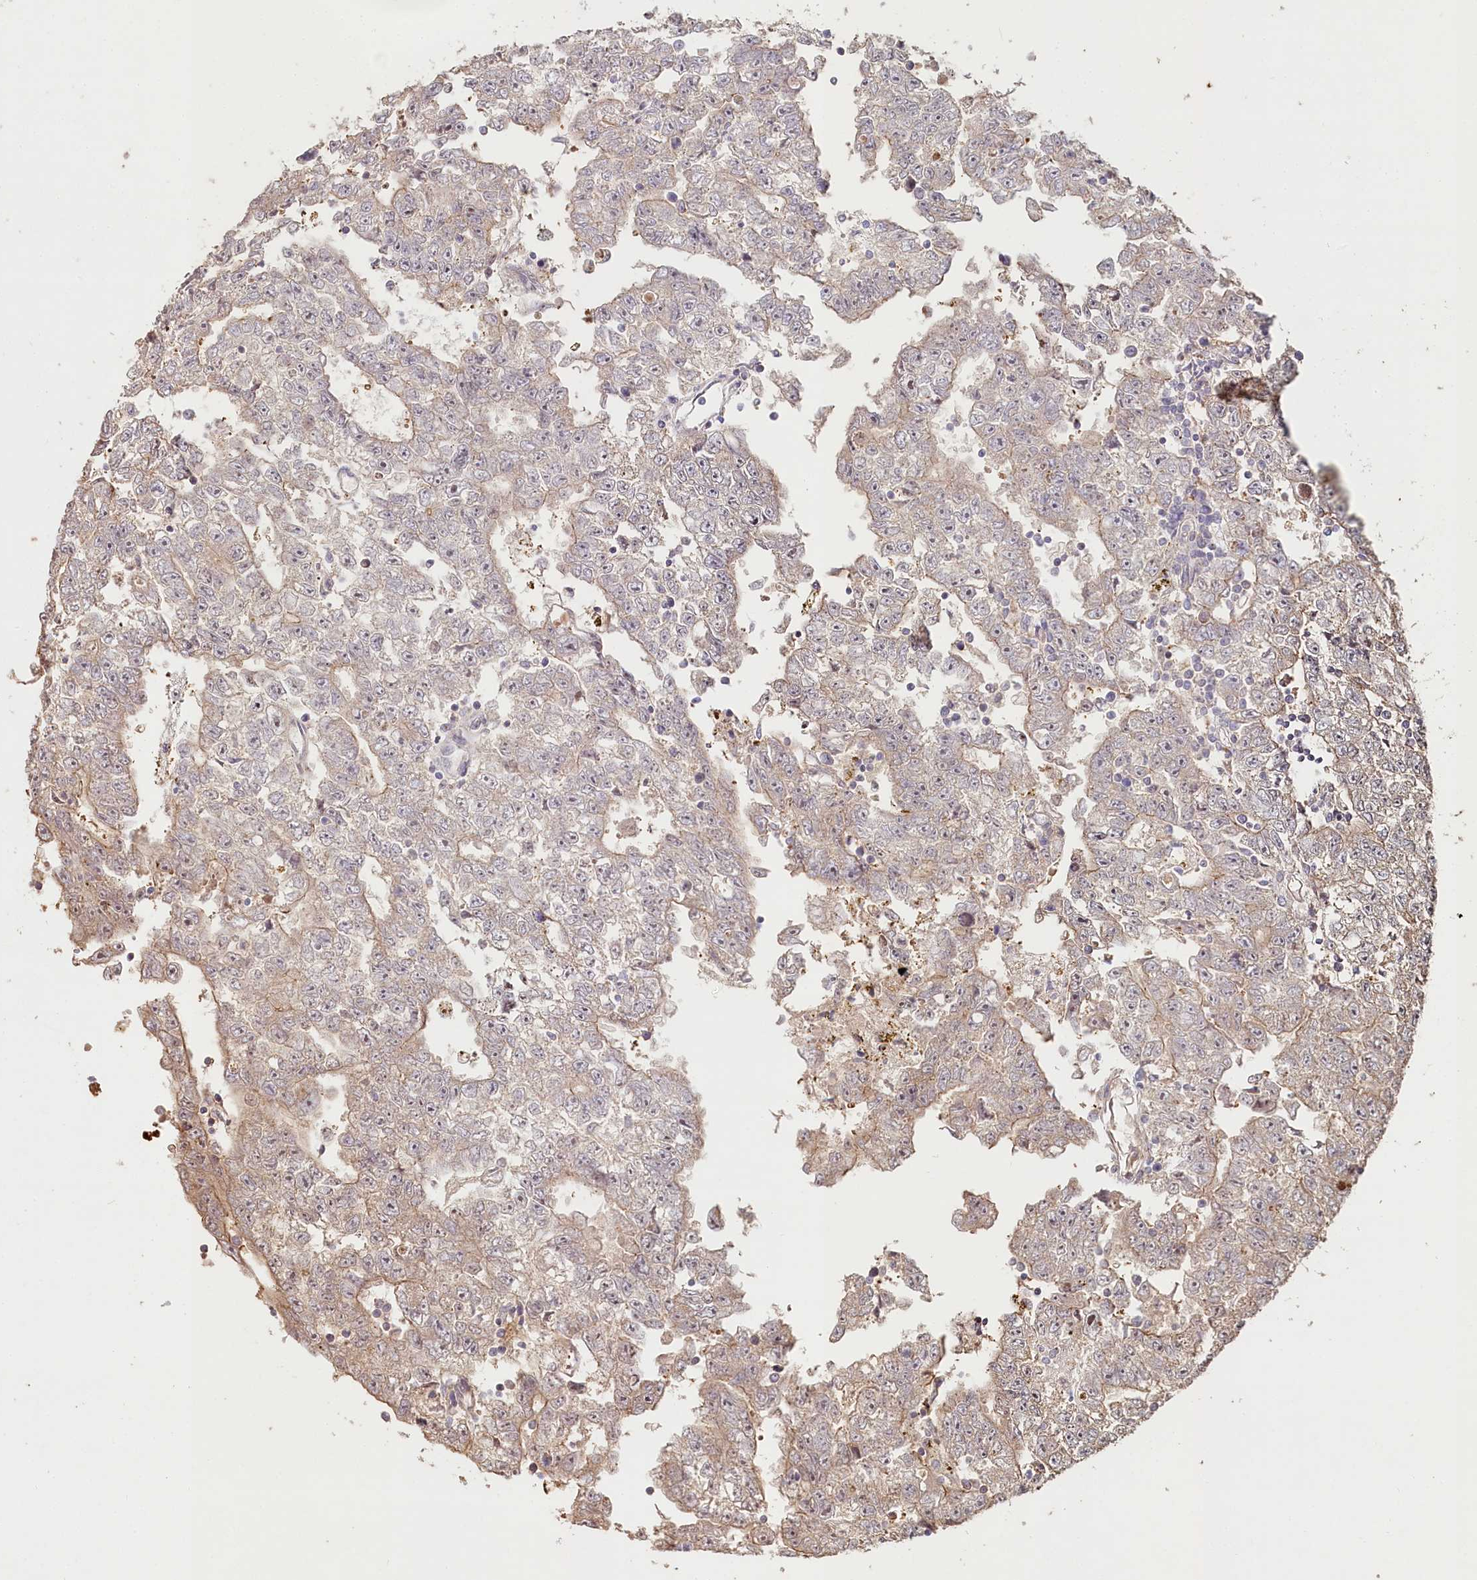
{"staining": {"intensity": "moderate", "quantity": "<25%", "location": "cytoplasmic/membranous"}, "tissue": "testis cancer", "cell_type": "Tumor cells", "image_type": "cancer", "snomed": [{"axis": "morphology", "description": "Carcinoma, Embryonal, NOS"}, {"axis": "topography", "description": "Testis"}], "caption": "This histopathology image exhibits testis cancer stained with immunohistochemistry to label a protein in brown. The cytoplasmic/membranous of tumor cells show moderate positivity for the protein. Nuclei are counter-stained blue.", "gene": "HAL", "patient": {"sex": "male", "age": 25}}